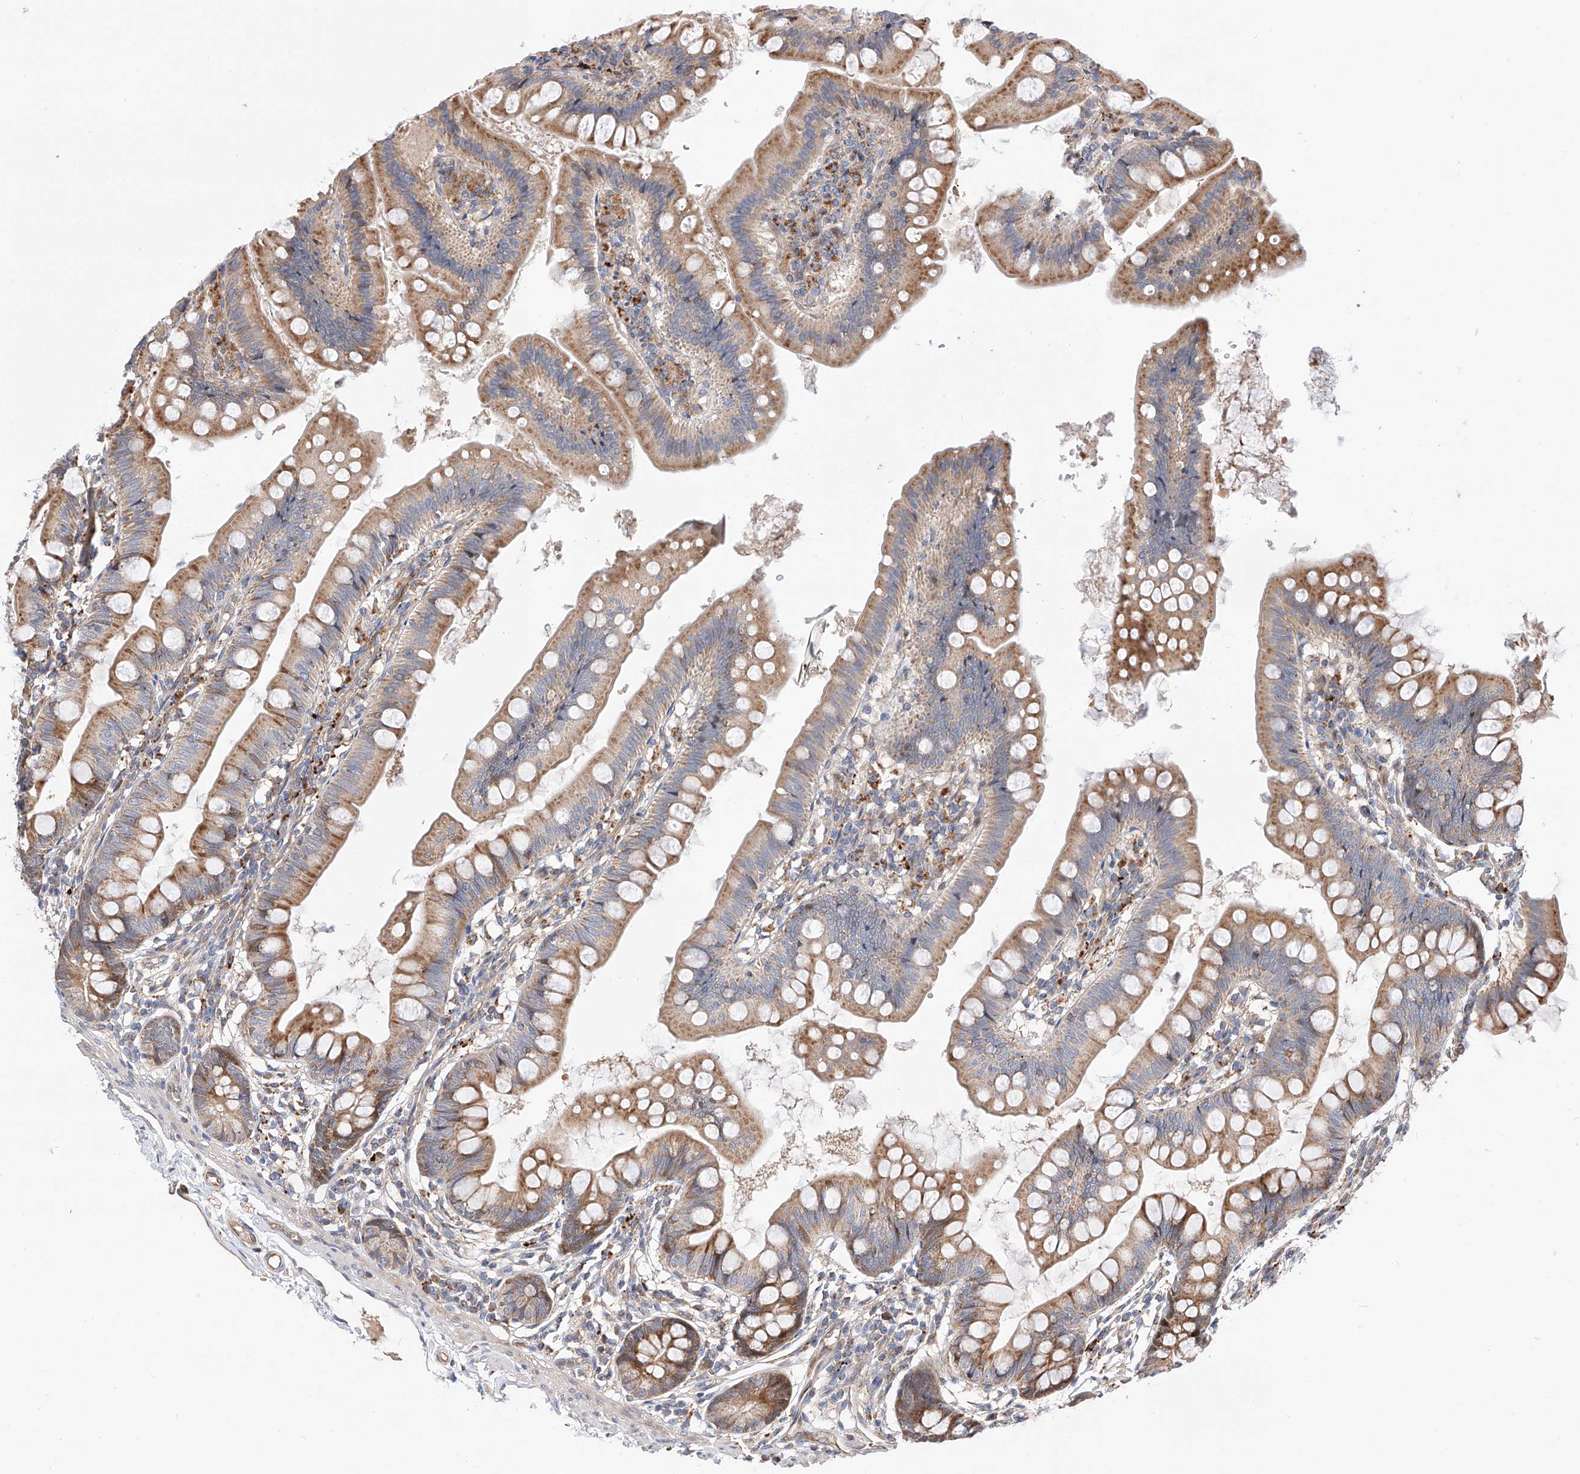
{"staining": {"intensity": "moderate", "quantity": ">75%", "location": "cytoplasmic/membranous"}, "tissue": "small intestine", "cell_type": "Glandular cells", "image_type": "normal", "snomed": [{"axis": "morphology", "description": "Normal tissue, NOS"}, {"axis": "topography", "description": "Small intestine"}], "caption": "IHC micrograph of normal small intestine: small intestine stained using IHC shows medium levels of moderate protein expression localized specifically in the cytoplasmic/membranous of glandular cells, appearing as a cytoplasmic/membranous brown color.", "gene": "DIRAS3", "patient": {"sex": "male", "age": 7}}